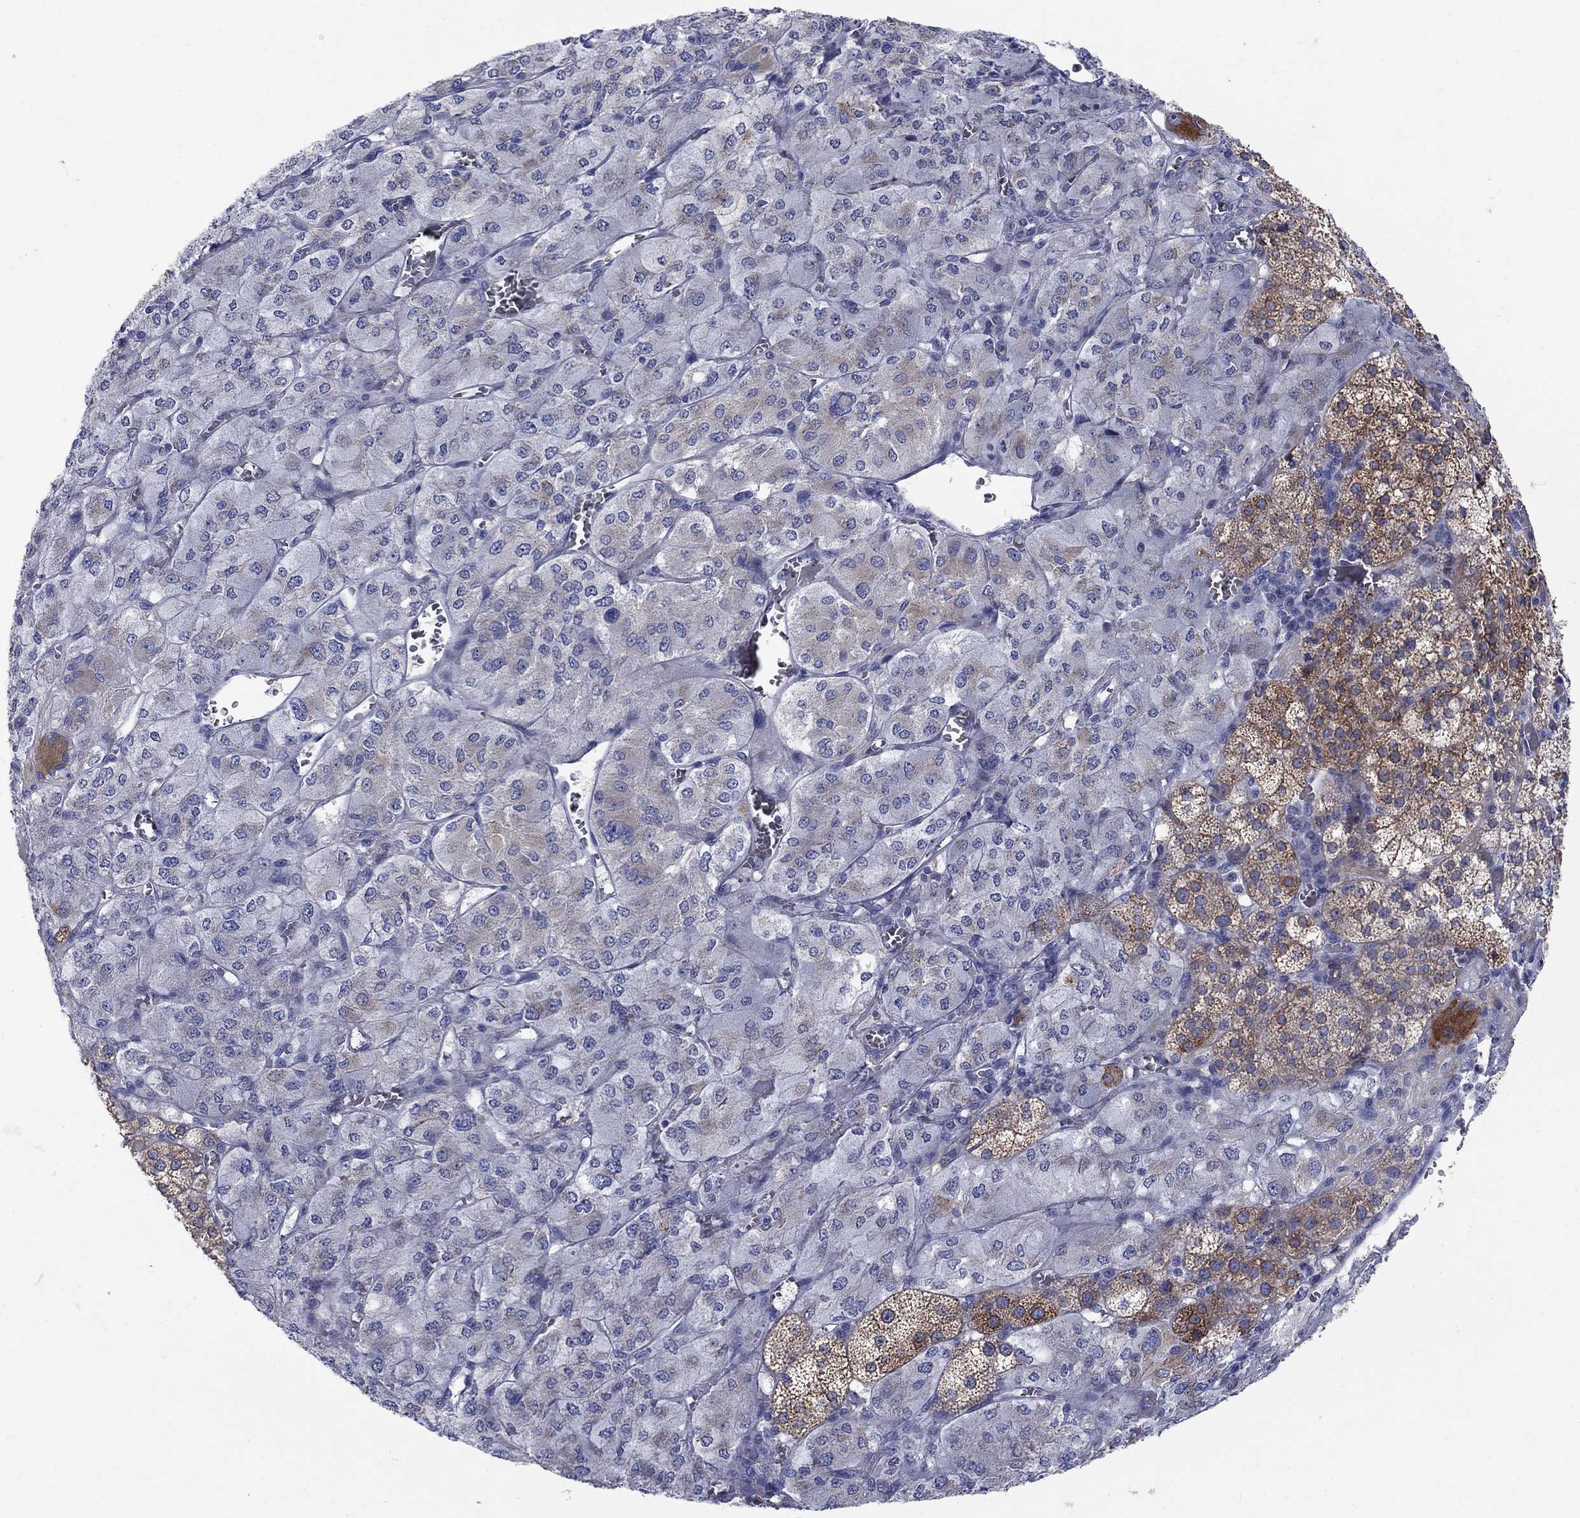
{"staining": {"intensity": "strong", "quantity": "25%-75%", "location": "cytoplasmic/membranous"}, "tissue": "adrenal gland", "cell_type": "Glandular cells", "image_type": "normal", "snomed": [{"axis": "morphology", "description": "Normal tissue, NOS"}, {"axis": "topography", "description": "Adrenal gland"}], "caption": "Adrenal gland stained with DAB immunohistochemistry (IHC) demonstrates high levels of strong cytoplasmic/membranous expression in about 25%-75% of glandular cells.", "gene": "REEP2", "patient": {"sex": "female", "age": 60}}